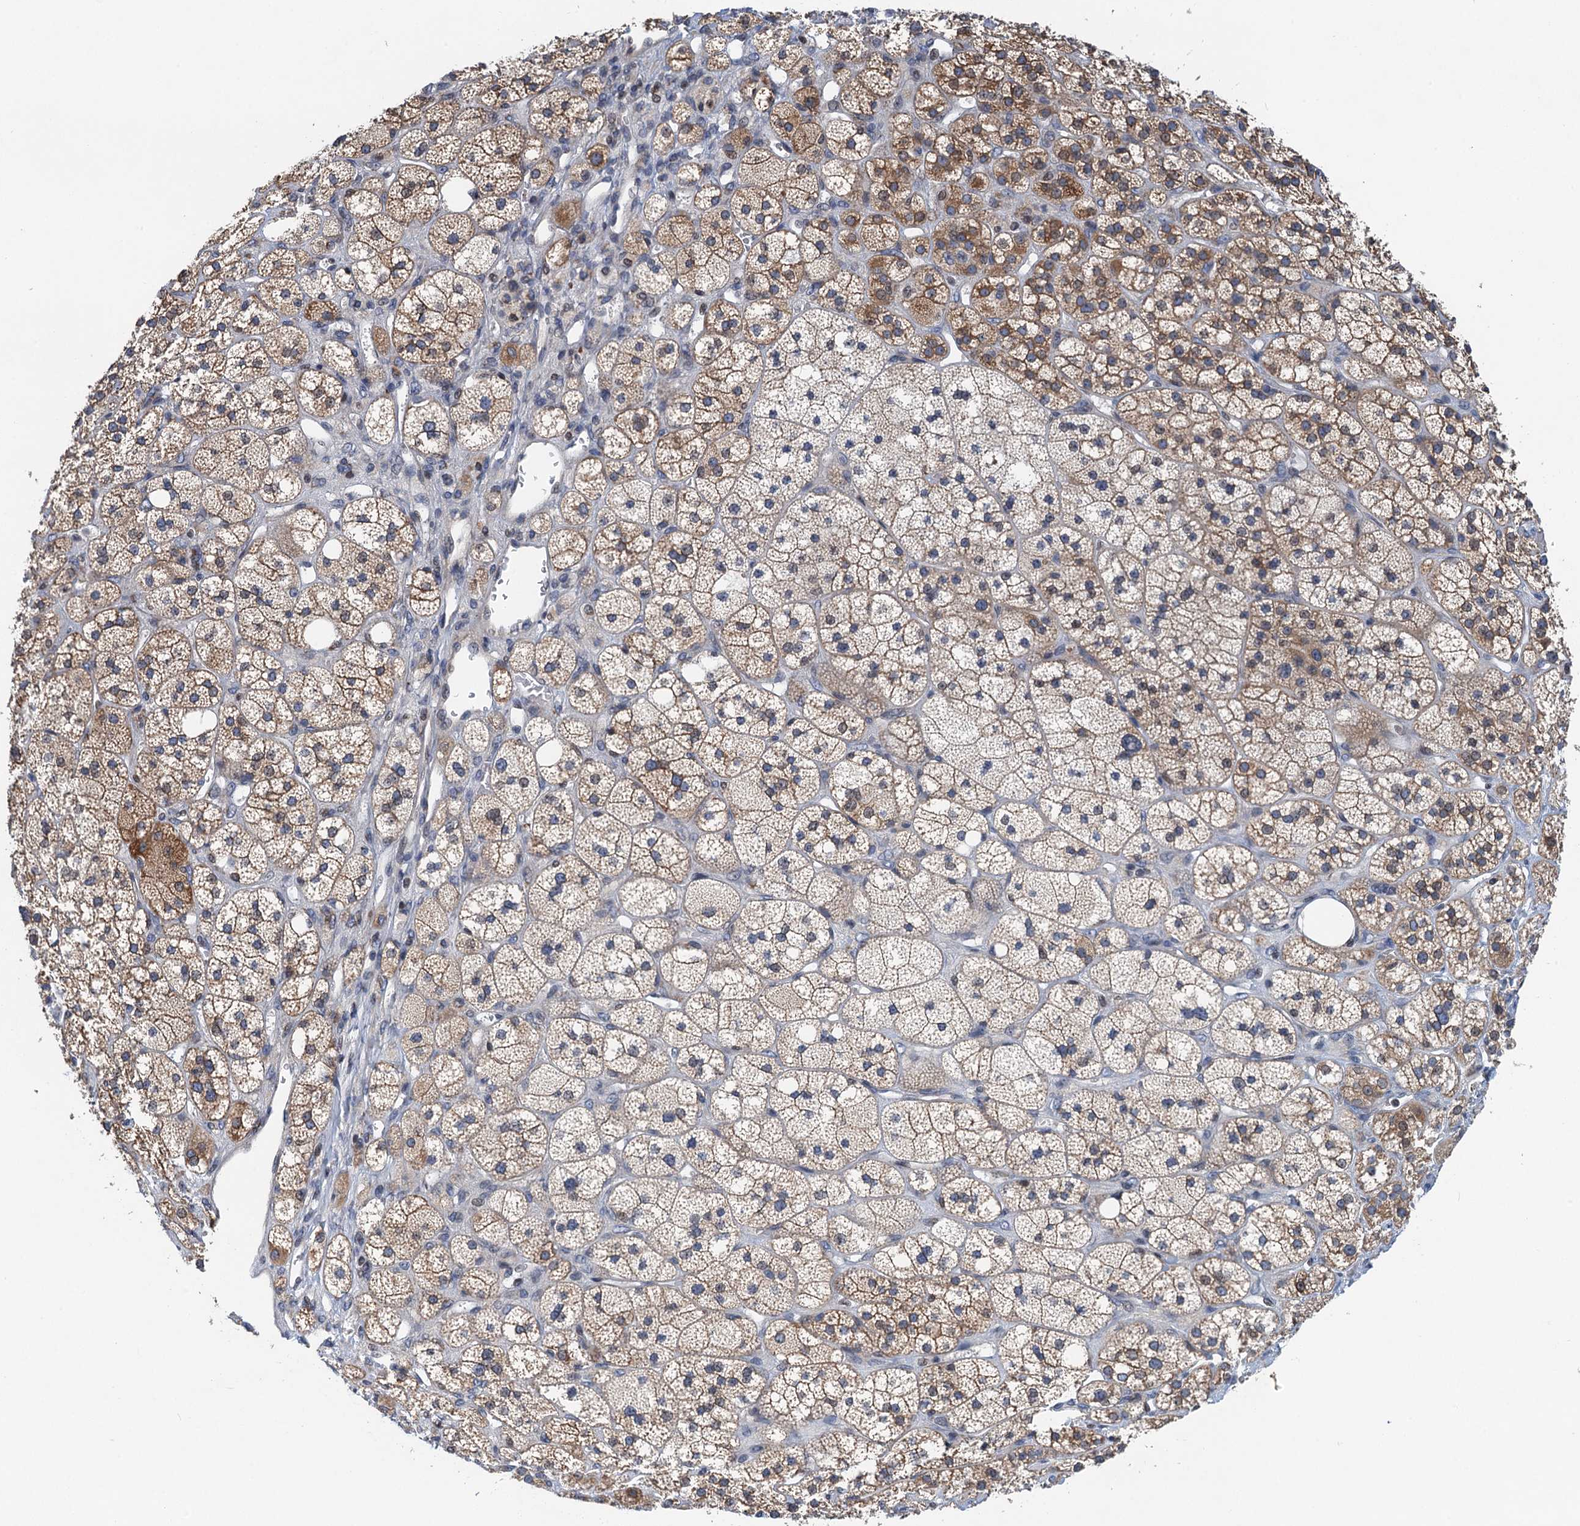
{"staining": {"intensity": "moderate", "quantity": ">75%", "location": "cytoplasmic/membranous"}, "tissue": "adrenal gland", "cell_type": "Glandular cells", "image_type": "normal", "snomed": [{"axis": "morphology", "description": "Normal tissue, NOS"}, {"axis": "topography", "description": "Adrenal gland"}], "caption": "The histopathology image reveals staining of benign adrenal gland, revealing moderate cytoplasmic/membranous protein expression (brown color) within glandular cells. Ihc stains the protein in brown and the nuclei are stained blue.", "gene": "NBEA", "patient": {"sex": "male", "age": 61}}